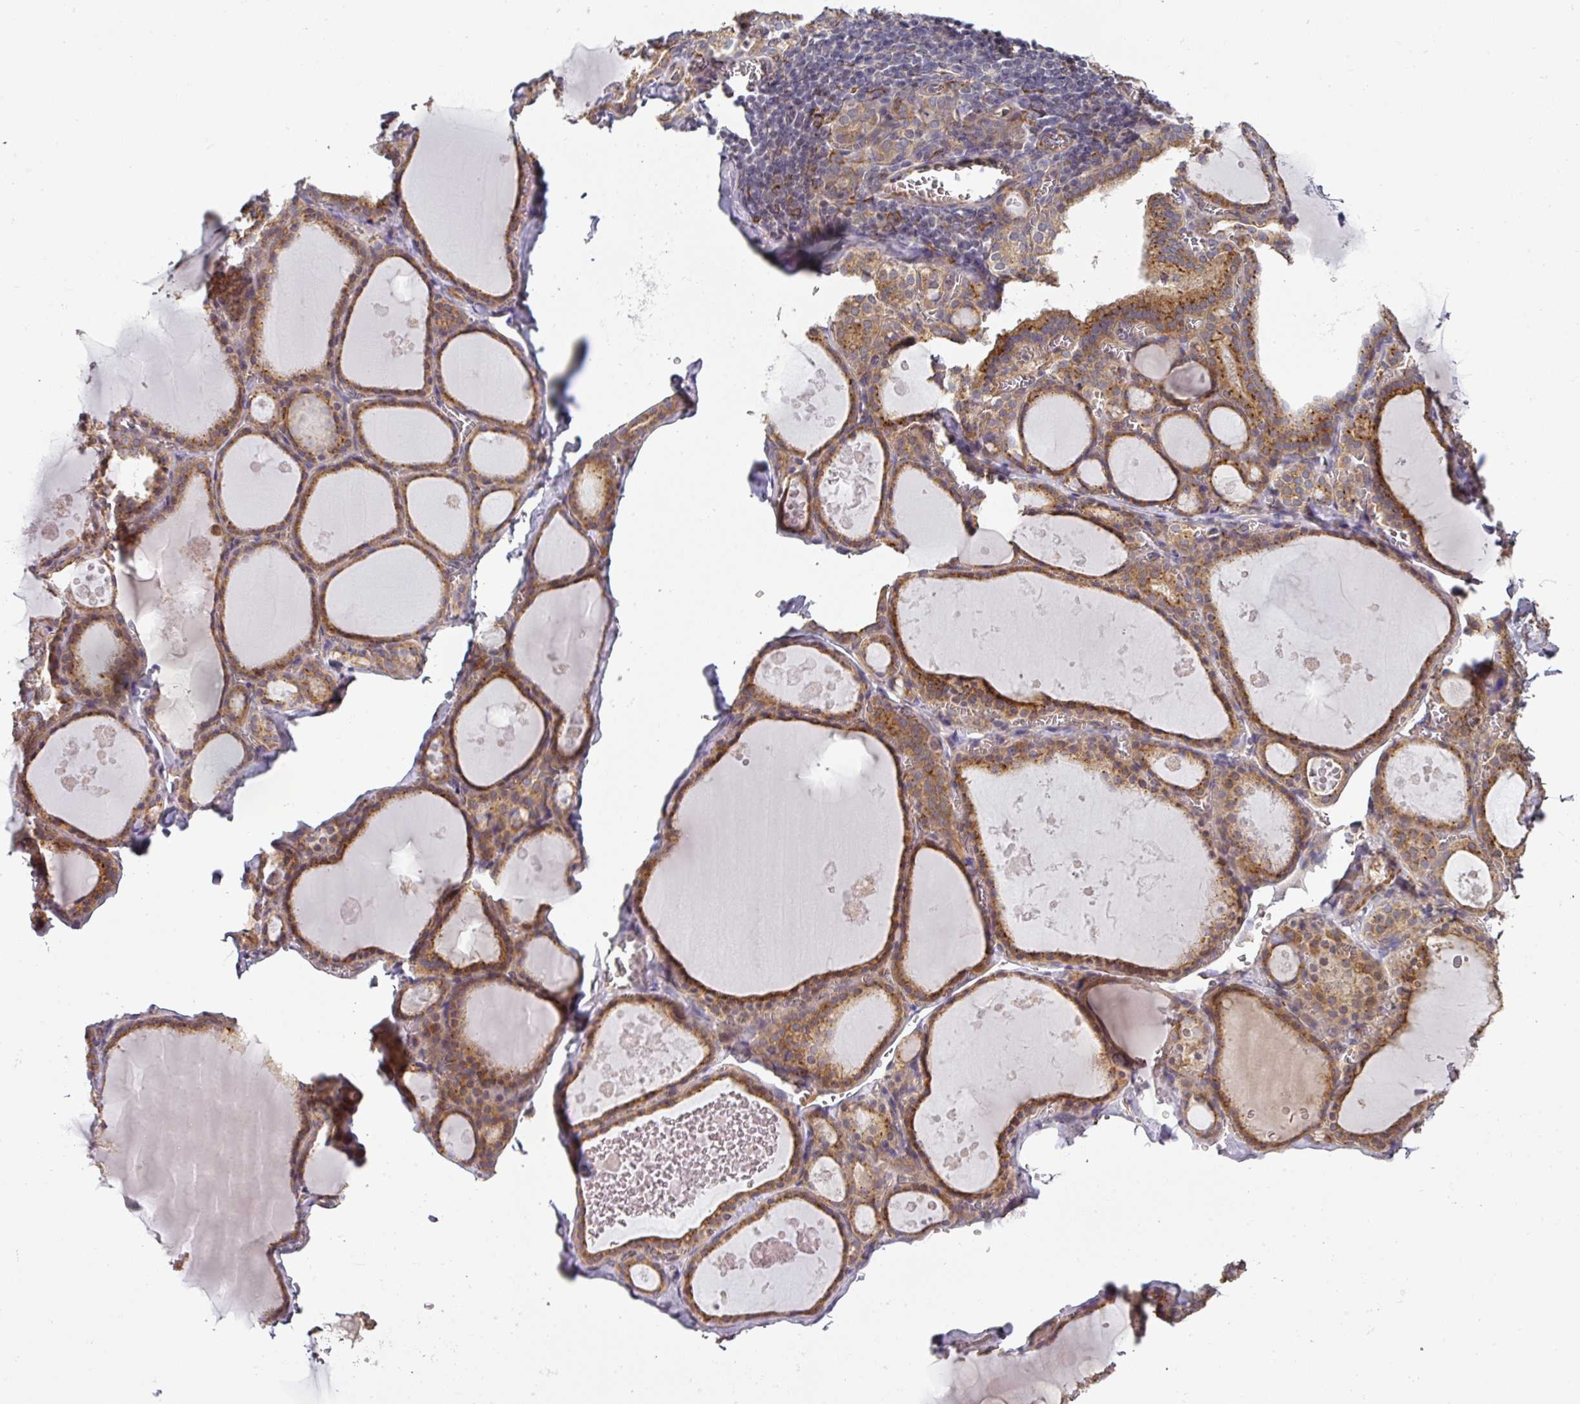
{"staining": {"intensity": "moderate", "quantity": ">75%", "location": "cytoplasmic/membranous"}, "tissue": "thyroid gland", "cell_type": "Glandular cells", "image_type": "normal", "snomed": [{"axis": "morphology", "description": "Normal tissue, NOS"}, {"axis": "topography", "description": "Thyroid gland"}], "caption": "IHC image of benign thyroid gland: thyroid gland stained using immunohistochemistry (IHC) reveals medium levels of moderate protein expression localized specifically in the cytoplasmic/membranous of glandular cells, appearing as a cytoplasmic/membranous brown color.", "gene": "ZNF268", "patient": {"sex": "male", "age": 56}}